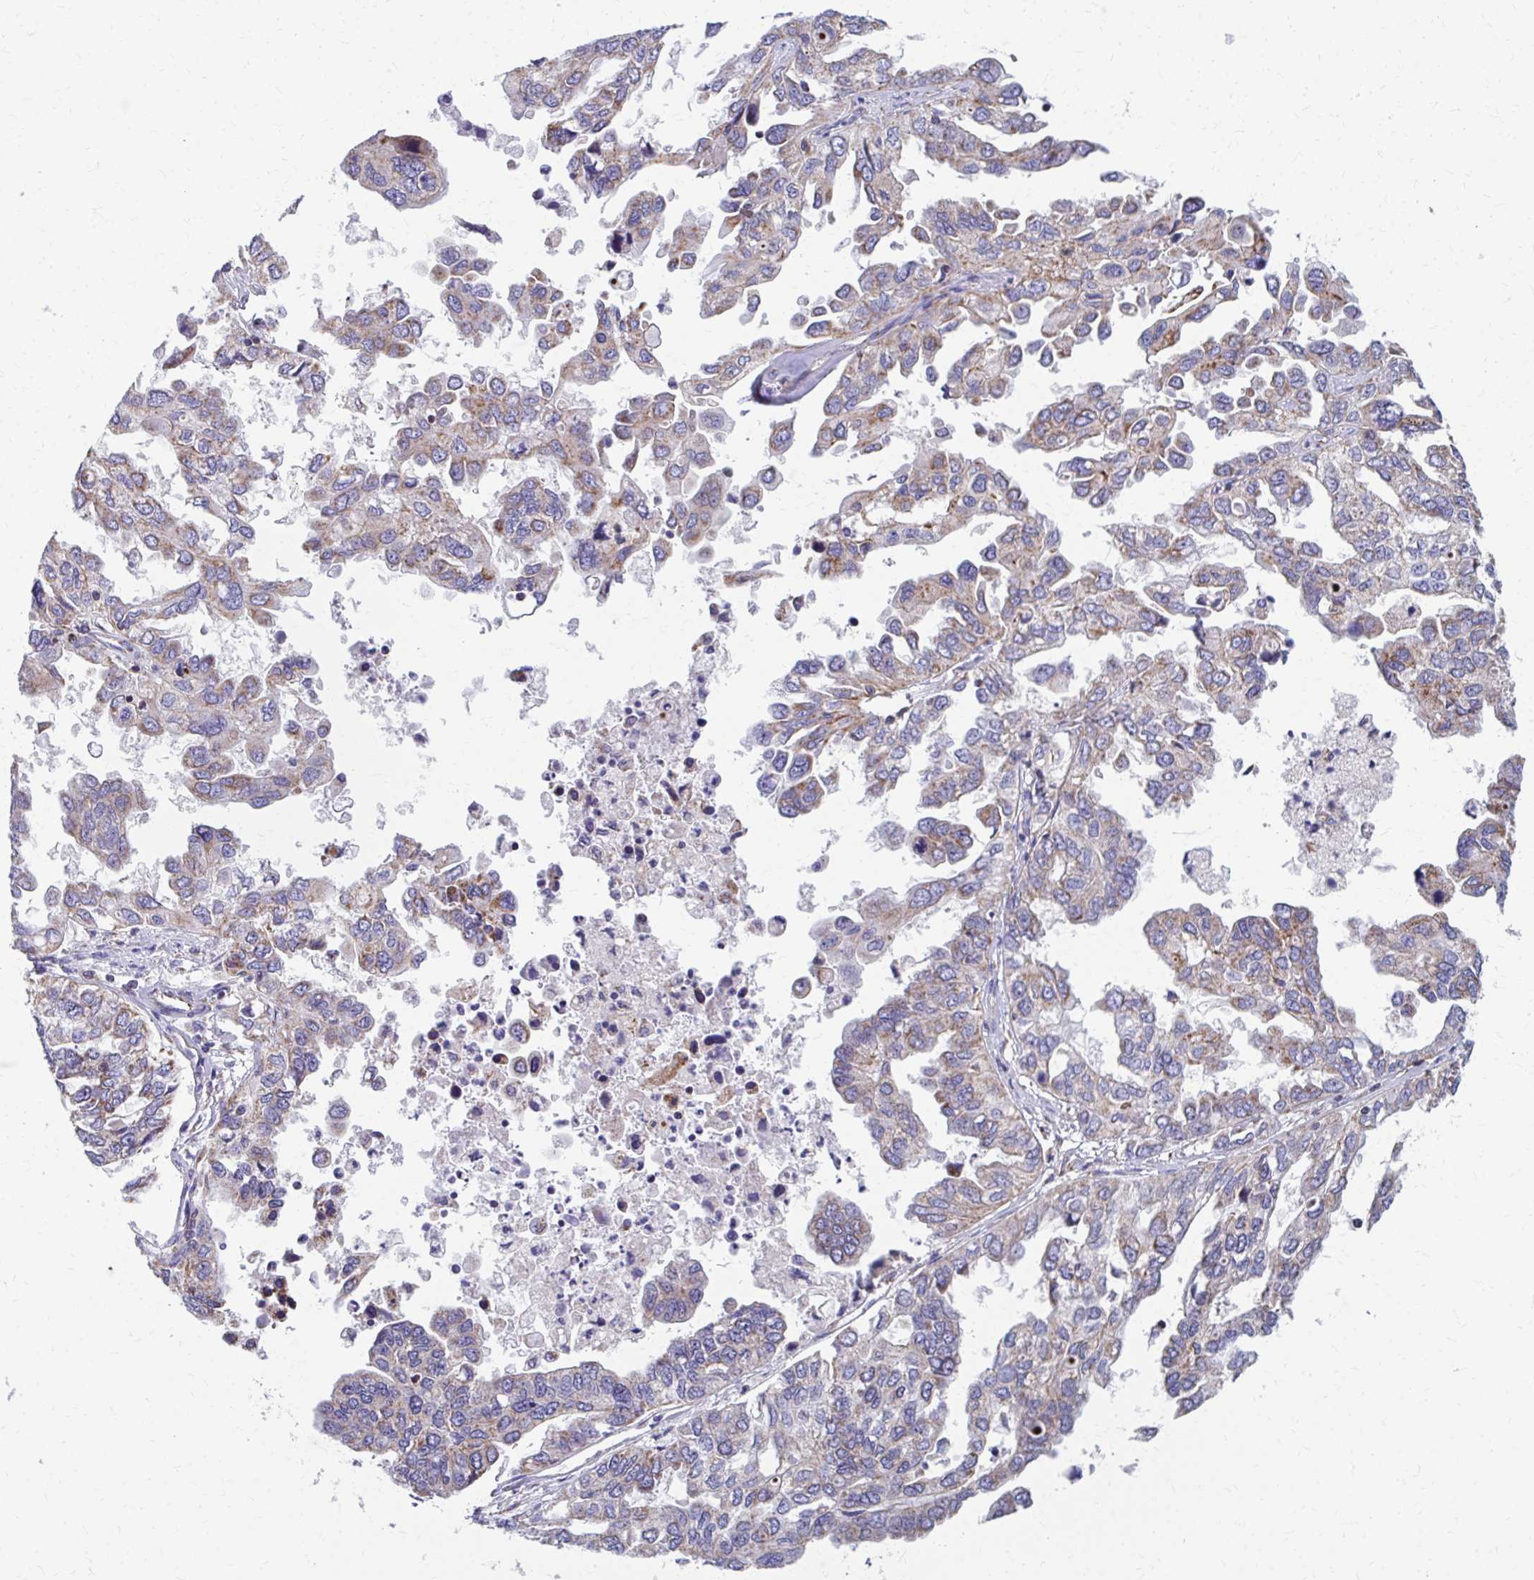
{"staining": {"intensity": "moderate", "quantity": "25%-75%", "location": "cytoplasmic/membranous"}, "tissue": "ovarian cancer", "cell_type": "Tumor cells", "image_type": "cancer", "snomed": [{"axis": "morphology", "description": "Cystadenocarcinoma, serous, NOS"}, {"axis": "topography", "description": "Ovary"}], "caption": "Ovarian cancer (serous cystadenocarcinoma) stained for a protein (brown) reveals moderate cytoplasmic/membranous positive positivity in about 25%-75% of tumor cells.", "gene": "RCC1L", "patient": {"sex": "female", "age": 53}}